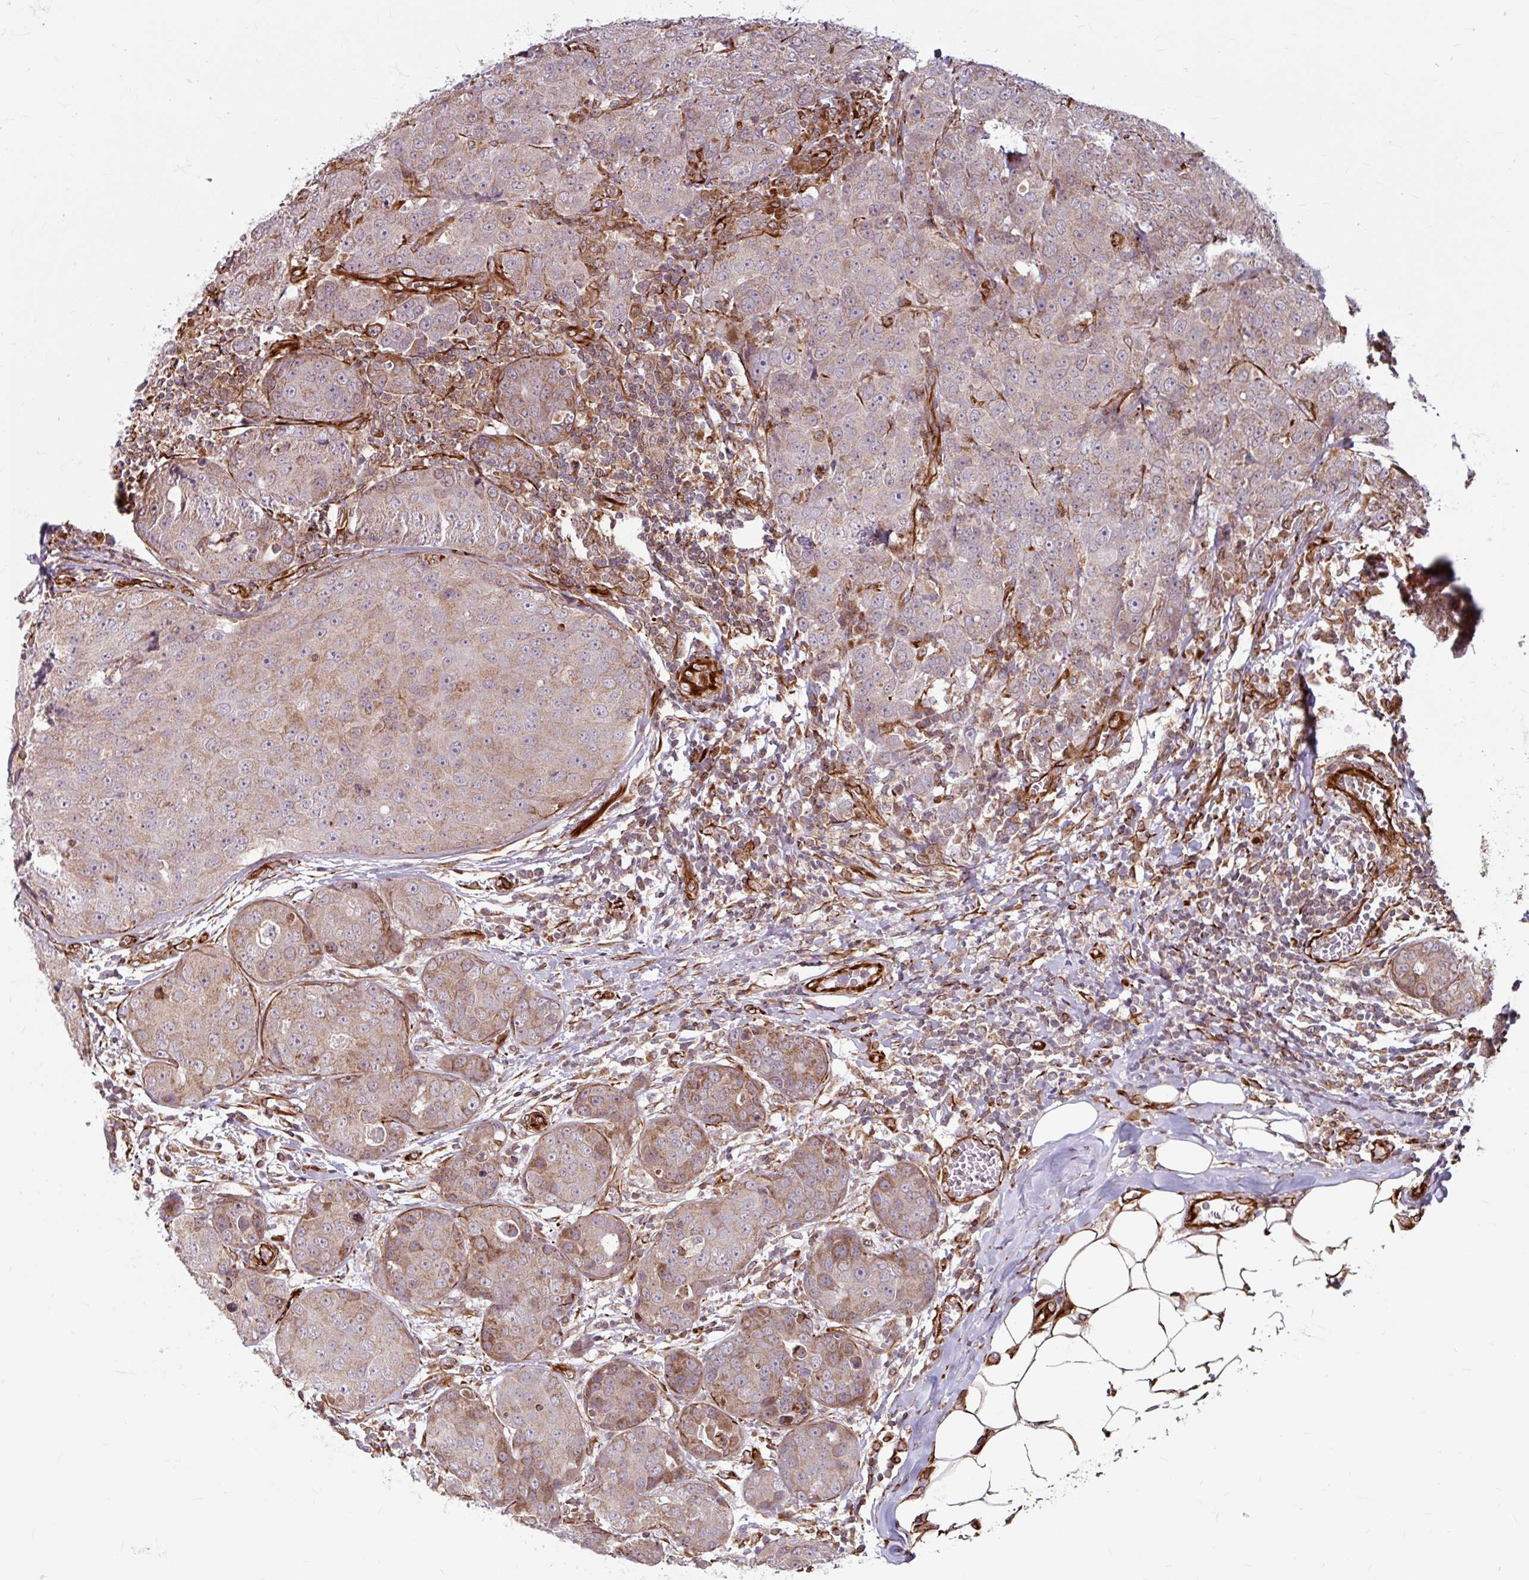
{"staining": {"intensity": "weak", "quantity": "25%-75%", "location": "cytoplasmic/membranous"}, "tissue": "breast cancer", "cell_type": "Tumor cells", "image_type": "cancer", "snomed": [{"axis": "morphology", "description": "Duct carcinoma"}, {"axis": "topography", "description": "Breast"}], "caption": "Intraductal carcinoma (breast) stained with DAB (3,3'-diaminobenzidine) immunohistochemistry (IHC) displays low levels of weak cytoplasmic/membranous staining in approximately 25%-75% of tumor cells.", "gene": "DAAM2", "patient": {"sex": "female", "age": 43}}